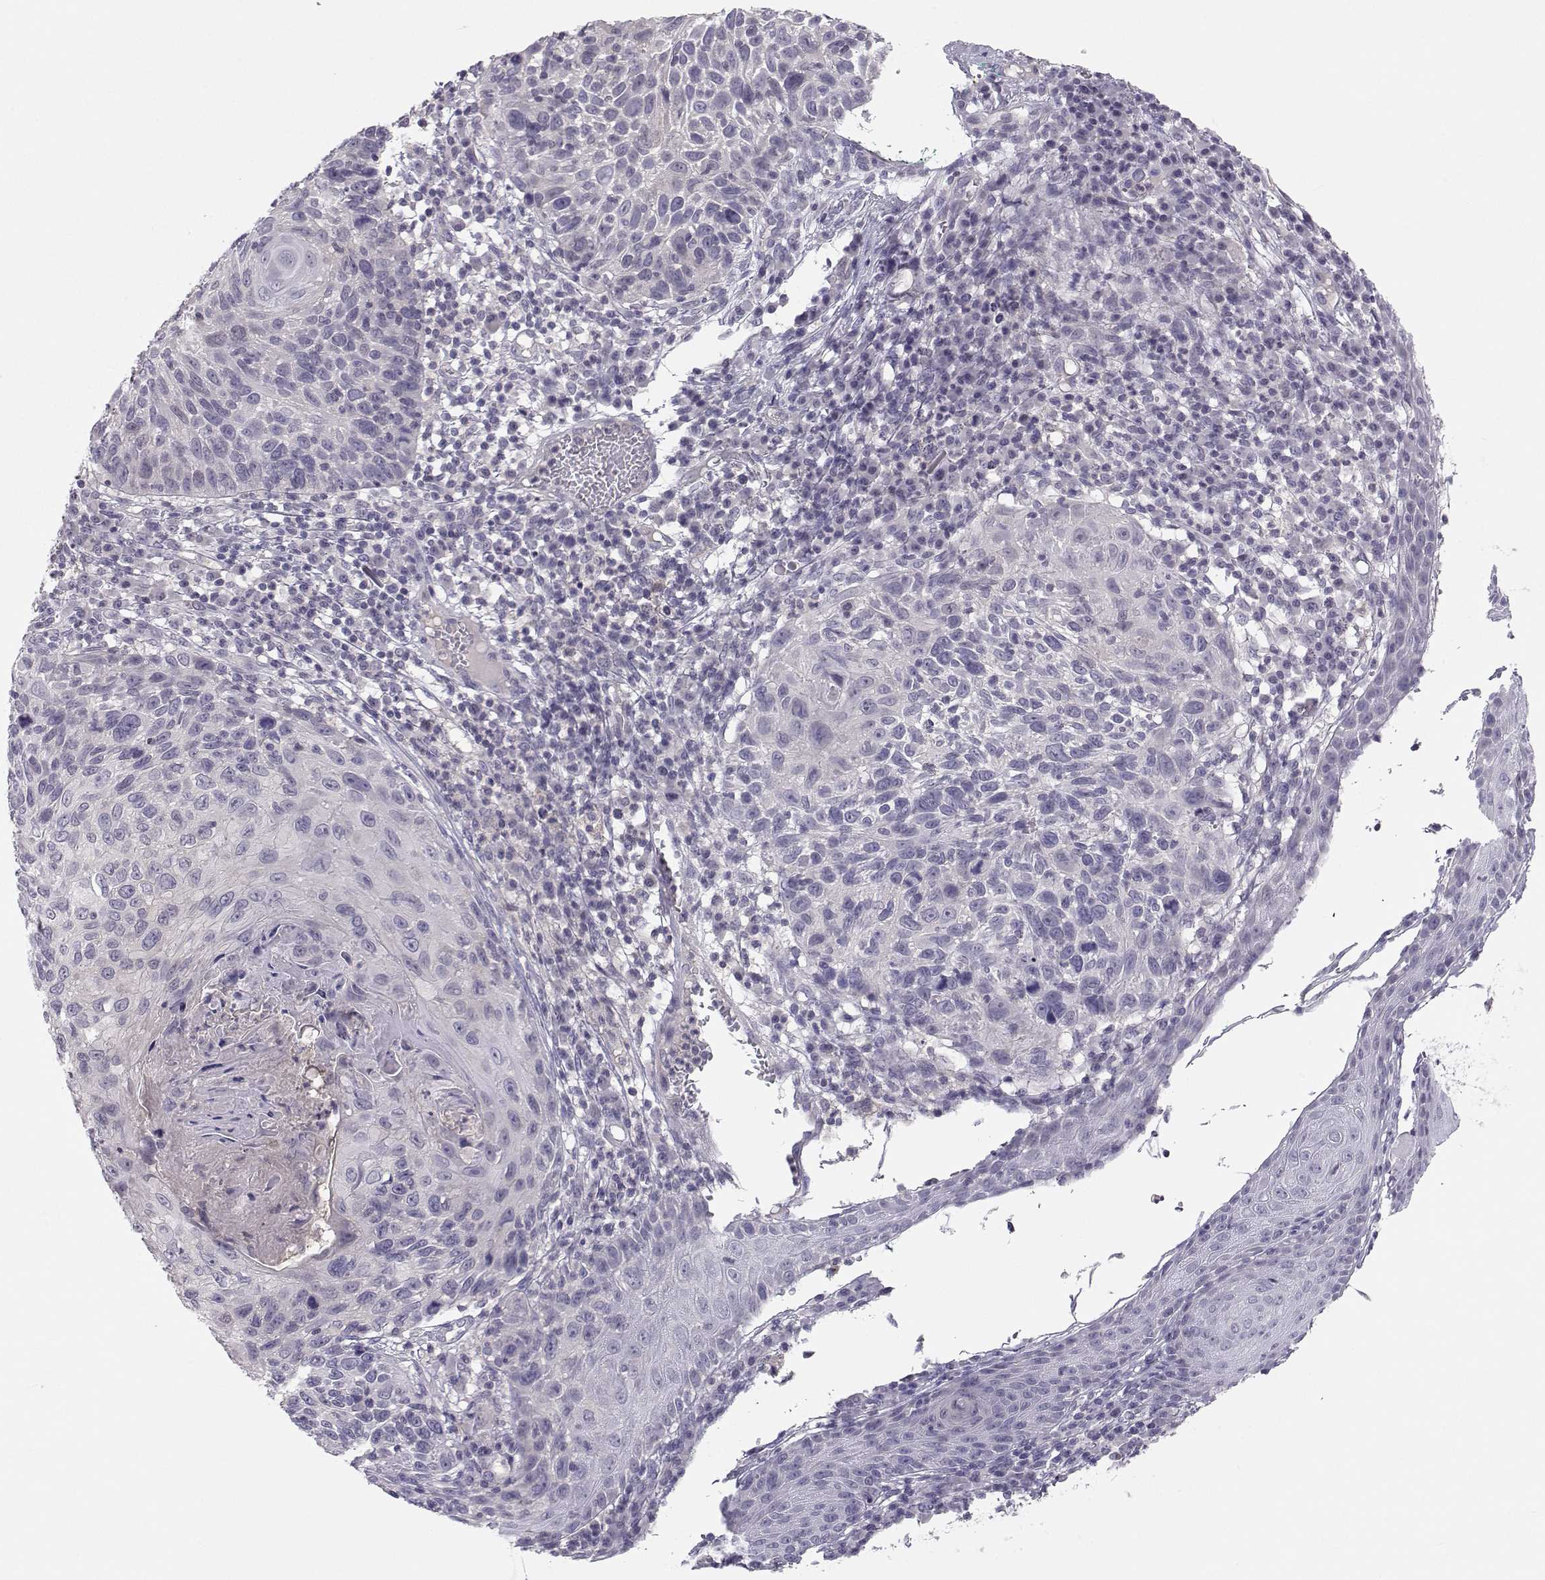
{"staining": {"intensity": "negative", "quantity": "none", "location": "none"}, "tissue": "skin cancer", "cell_type": "Tumor cells", "image_type": "cancer", "snomed": [{"axis": "morphology", "description": "Squamous cell carcinoma, NOS"}, {"axis": "topography", "description": "Skin"}], "caption": "The photomicrograph exhibits no staining of tumor cells in skin cancer (squamous cell carcinoma).", "gene": "MROH7", "patient": {"sex": "male", "age": 92}}